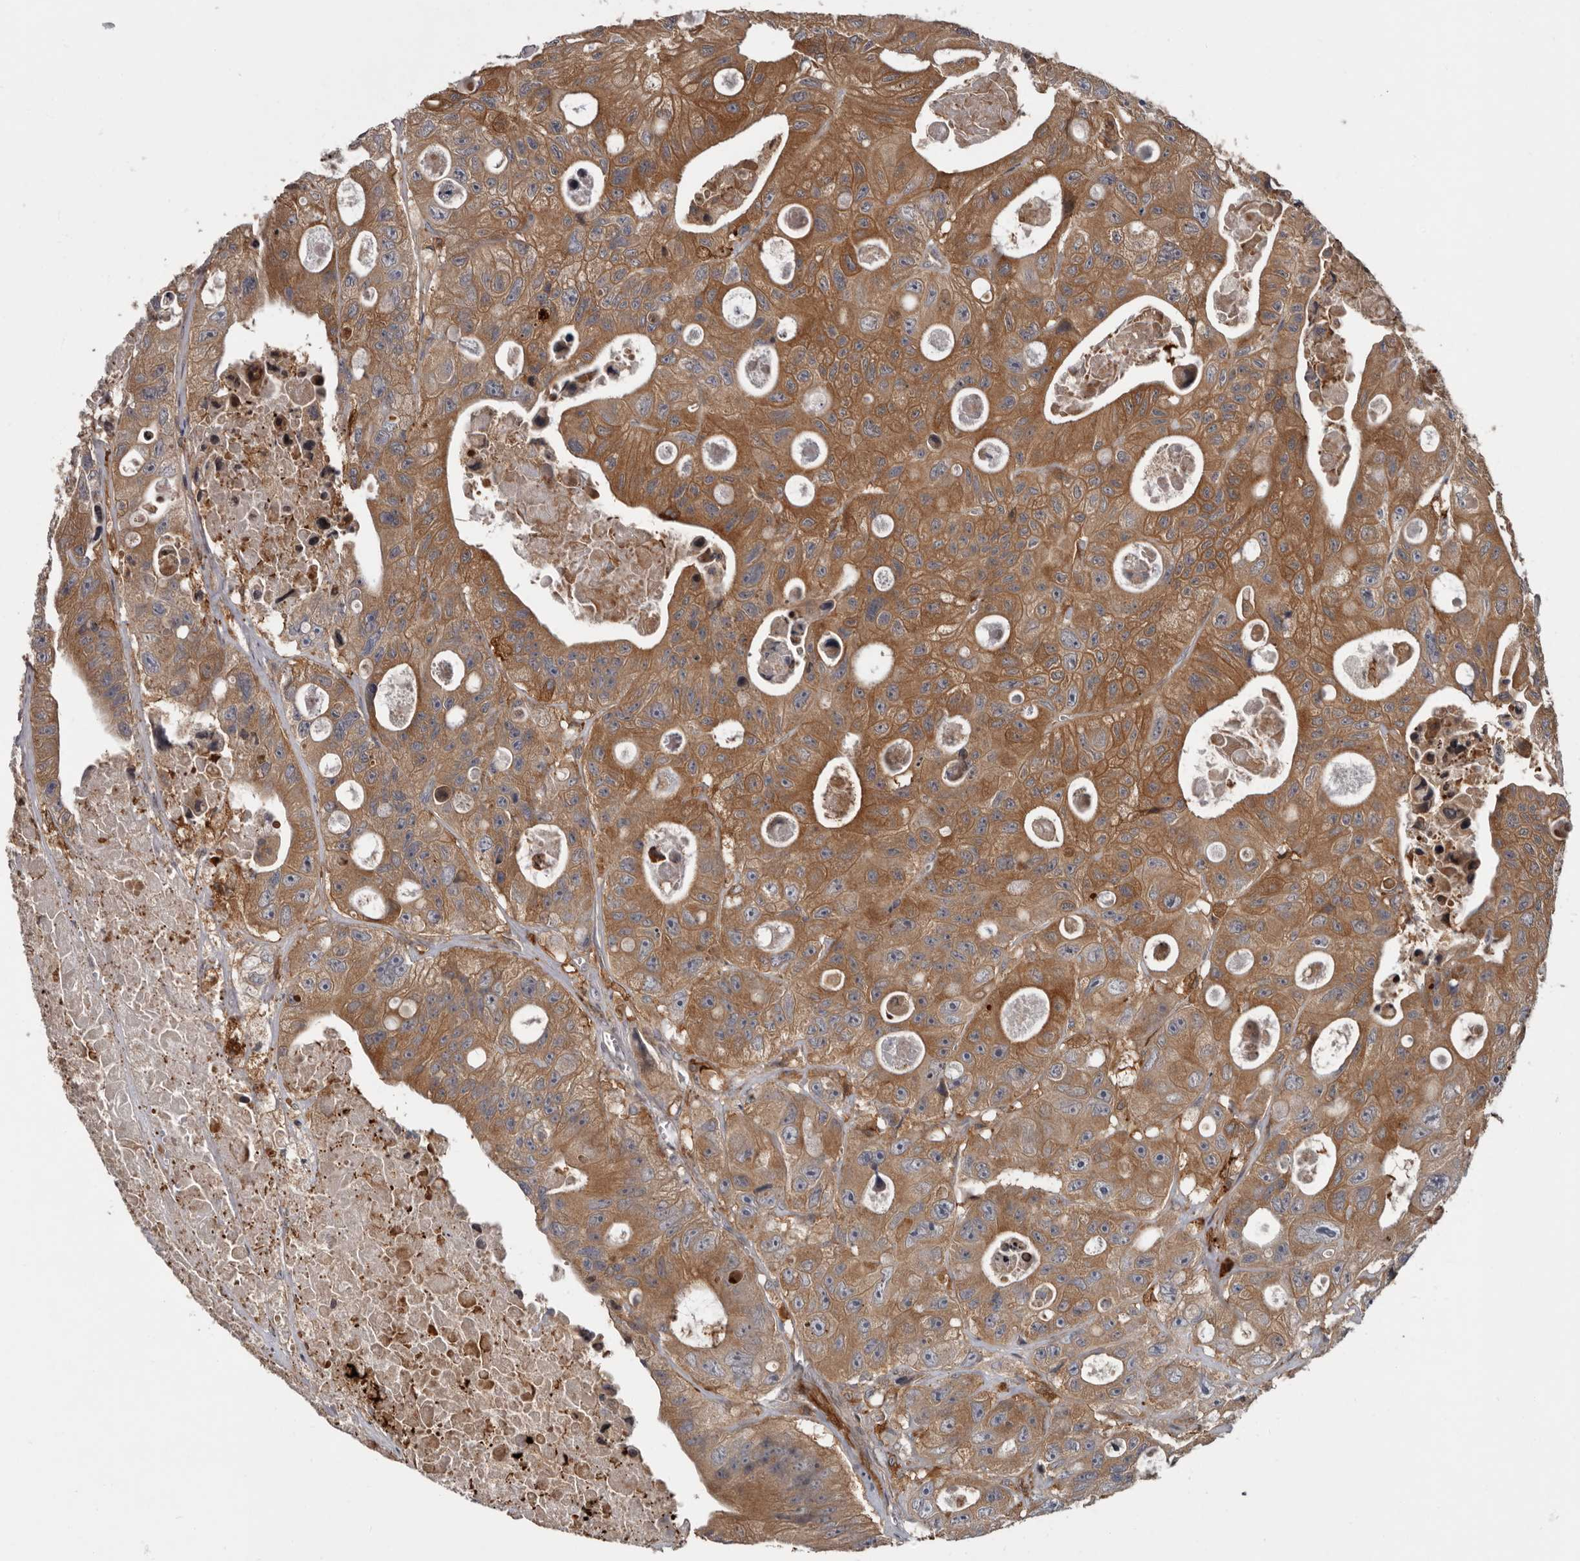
{"staining": {"intensity": "moderate", "quantity": ">75%", "location": "cytoplasmic/membranous"}, "tissue": "colorectal cancer", "cell_type": "Tumor cells", "image_type": "cancer", "snomed": [{"axis": "morphology", "description": "Adenocarcinoma, NOS"}, {"axis": "topography", "description": "Colon"}], "caption": "A histopathology image of colorectal cancer stained for a protein displays moderate cytoplasmic/membranous brown staining in tumor cells.", "gene": "FGFR4", "patient": {"sex": "female", "age": 46}}